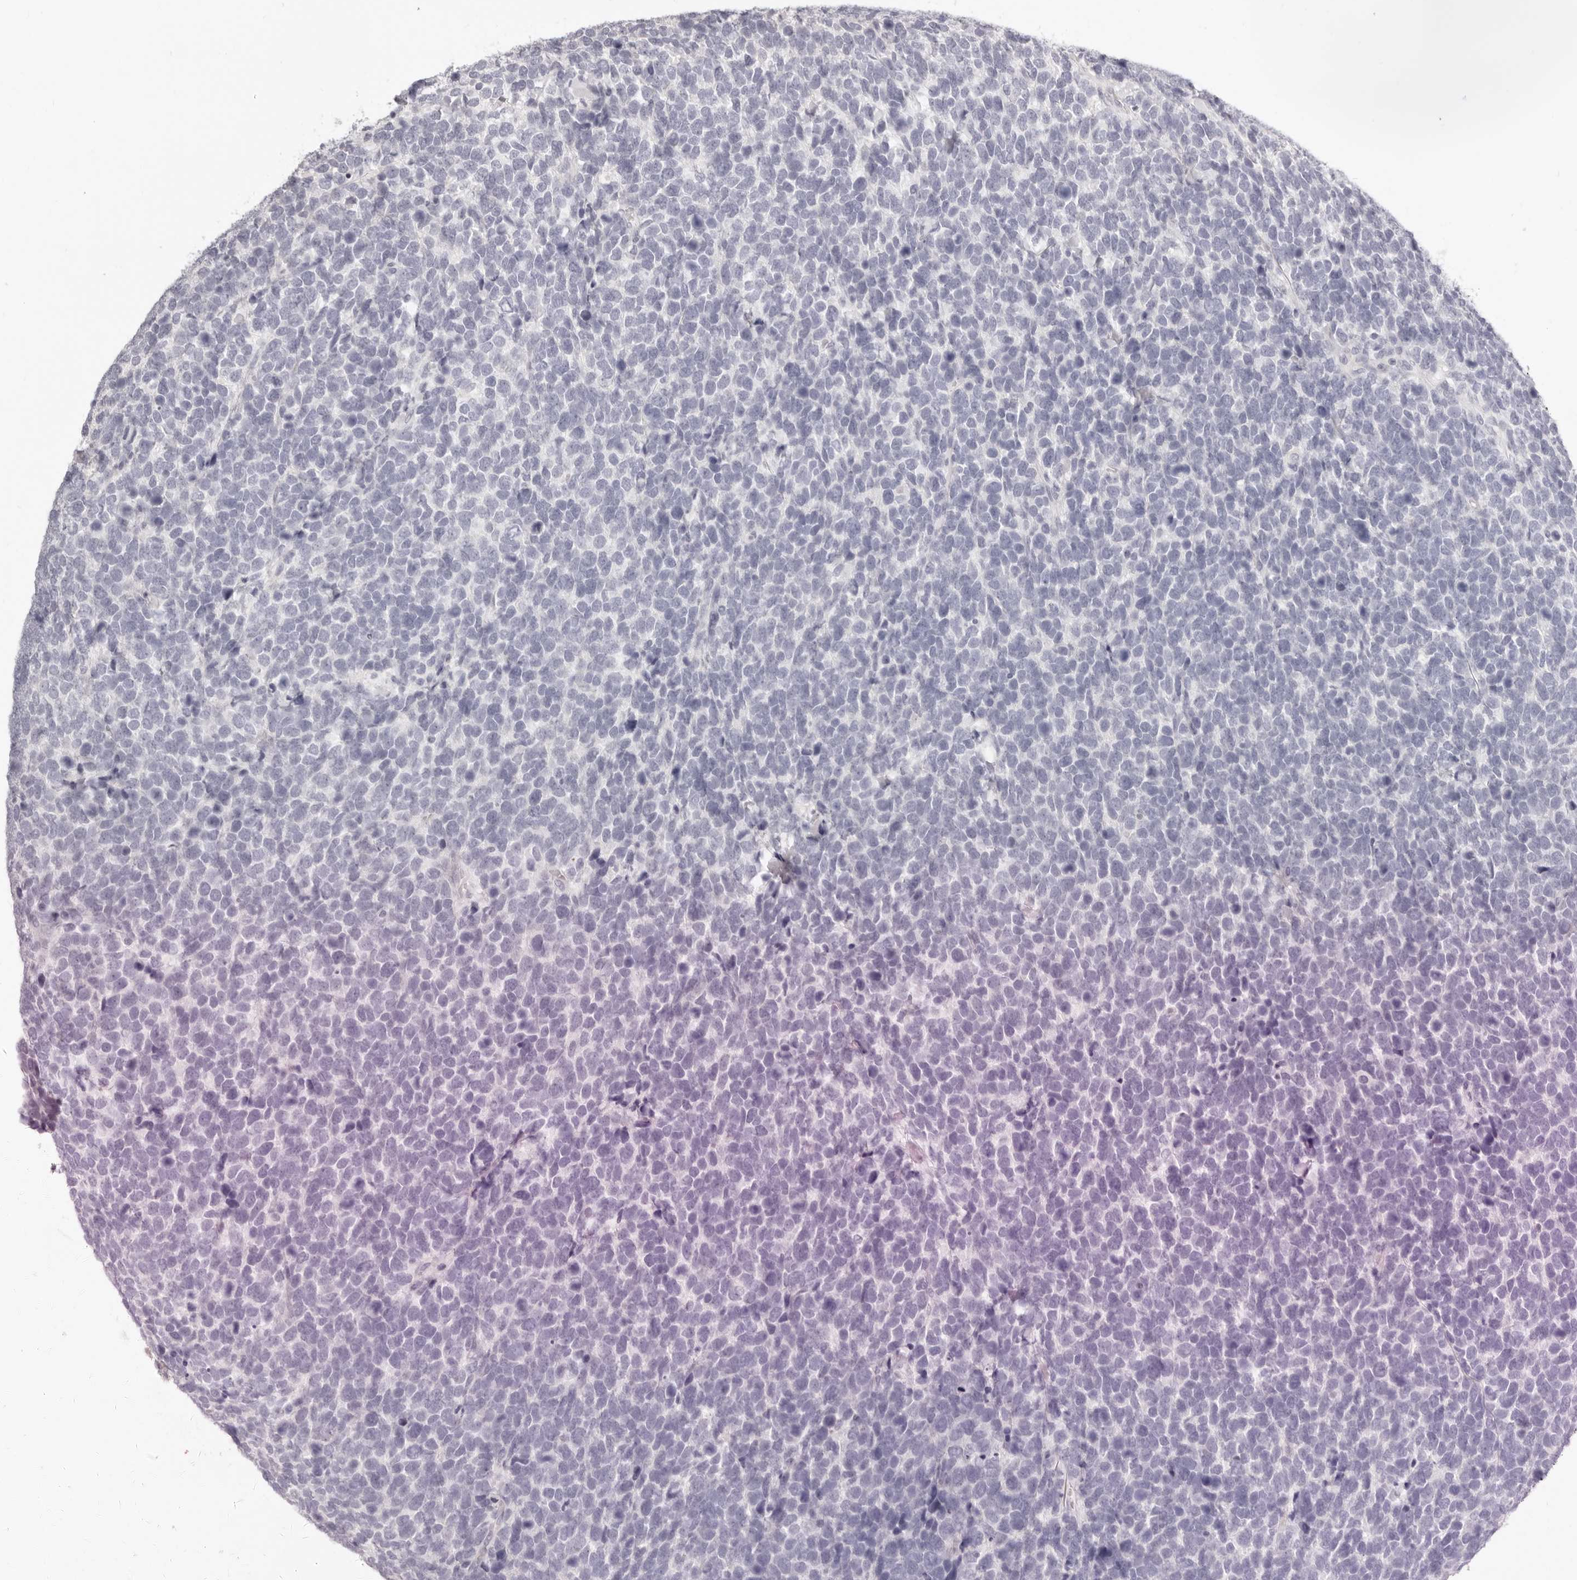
{"staining": {"intensity": "negative", "quantity": "none", "location": "none"}, "tissue": "urothelial cancer", "cell_type": "Tumor cells", "image_type": "cancer", "snomed": [{"axis": "morphology", "description": "Urothelial carcinoma, High grade"}, {"axis": "topography", "description": "Urinary bladder"}], "caption": "A high-resolution photomicrograph shows immunohistochemistry staining of urothelial cancer, which reveals no significant staining in tumor cells. The staining is performed using DAB (3,3'-diaminobenzidine) brown chromogen with nuclei counter-stained in using hematoxylin.", "gene": "FABP1", "patient": {"sex": "female", "age": 80}}